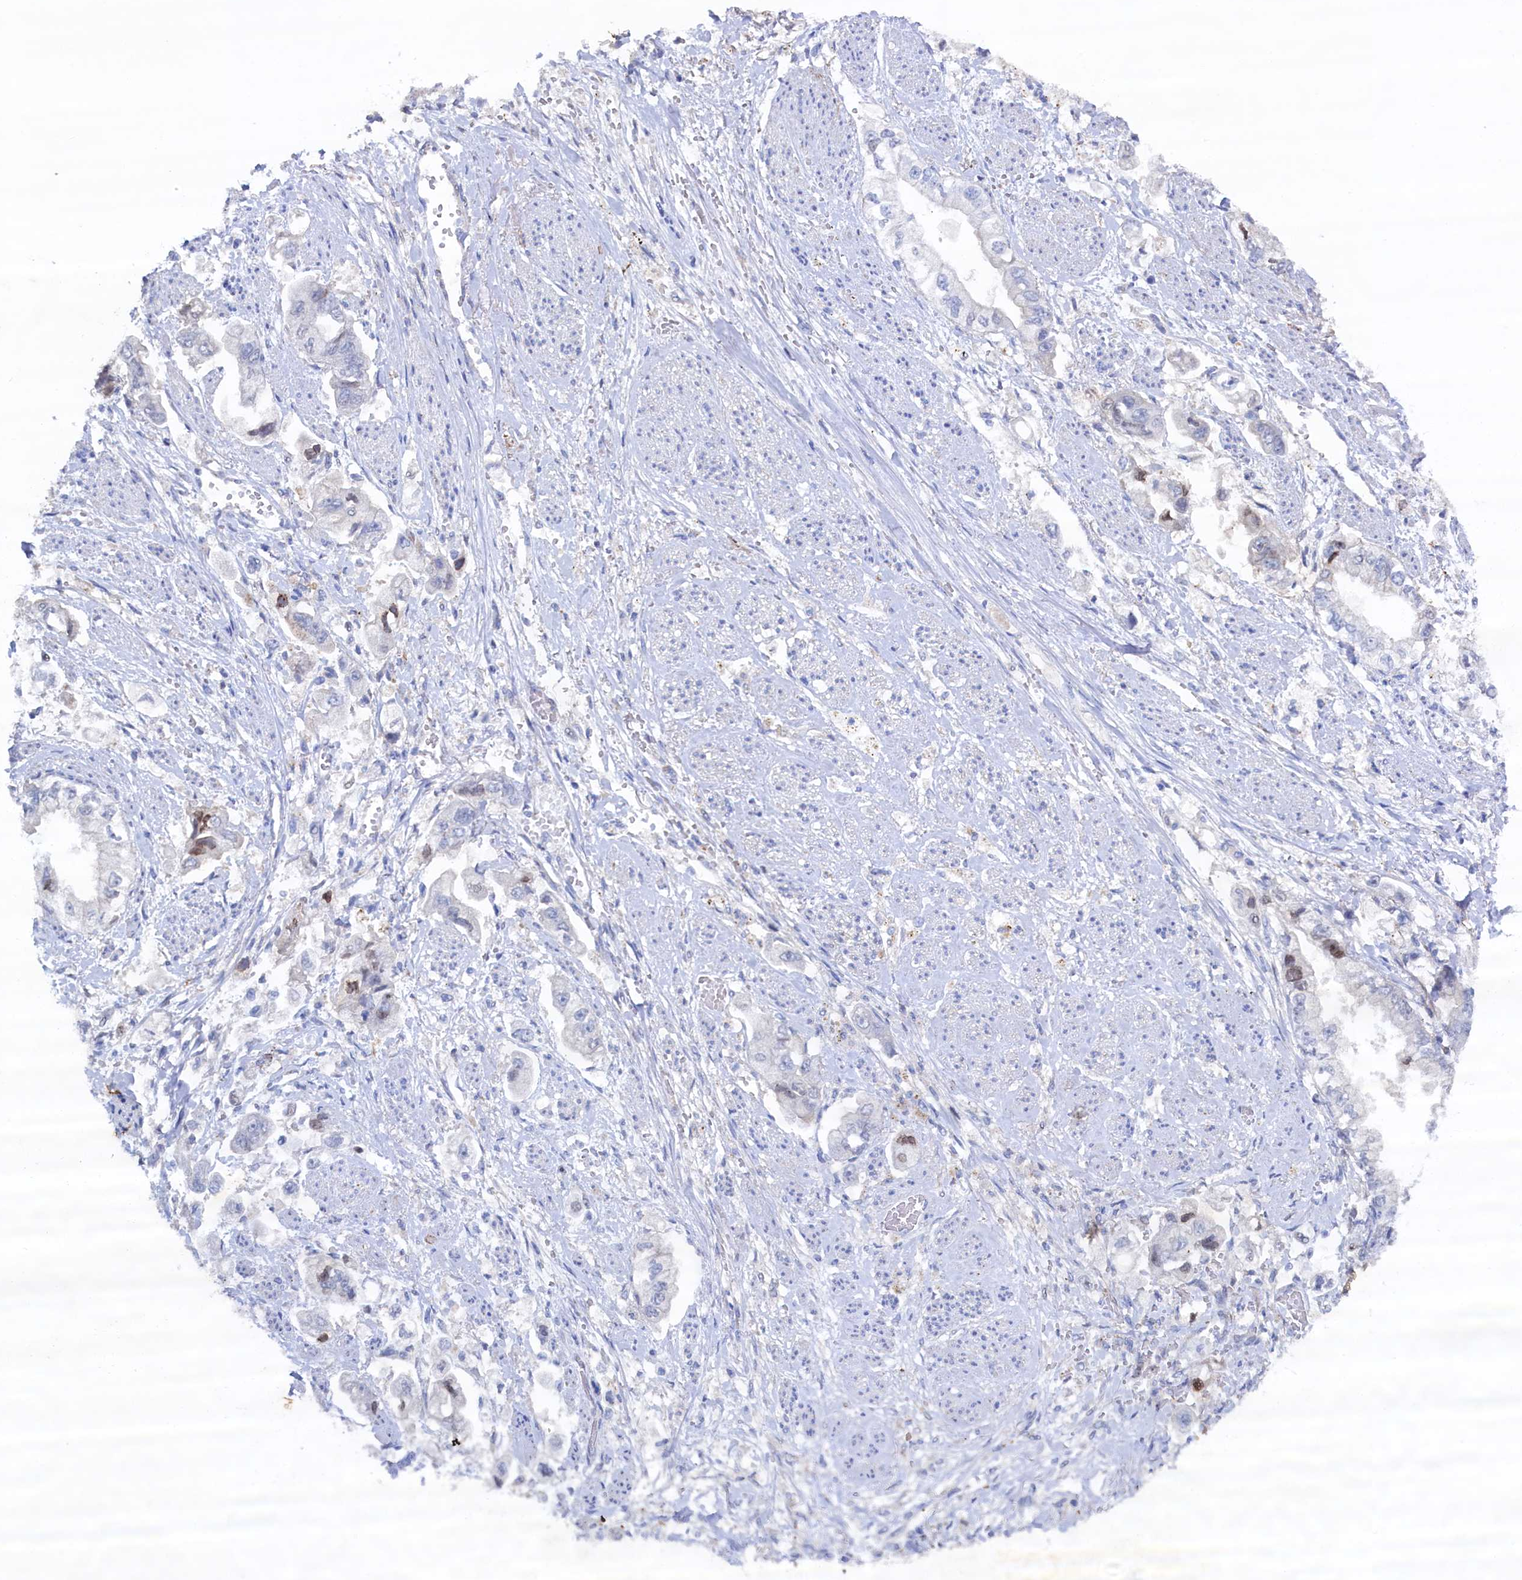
{"staining": {"intensity": "negative", "quantity": "none", "location": "none"}, "tissue": "stomach cancer", "cell_type": "Tumor cells", "image_type": "cancer", "snomed": [{"axis": "morphology", "description": "Adenocarcinoma, NOS"}, {"axis": "topography", "description": "Stomach"}], "caption": "Human adenocarcinoma (stomach) stained for a protein using IHC reveals no staining in tumor cells.", "gene": "CBLIF", "patient": {"sex": "male", "age": 62}}